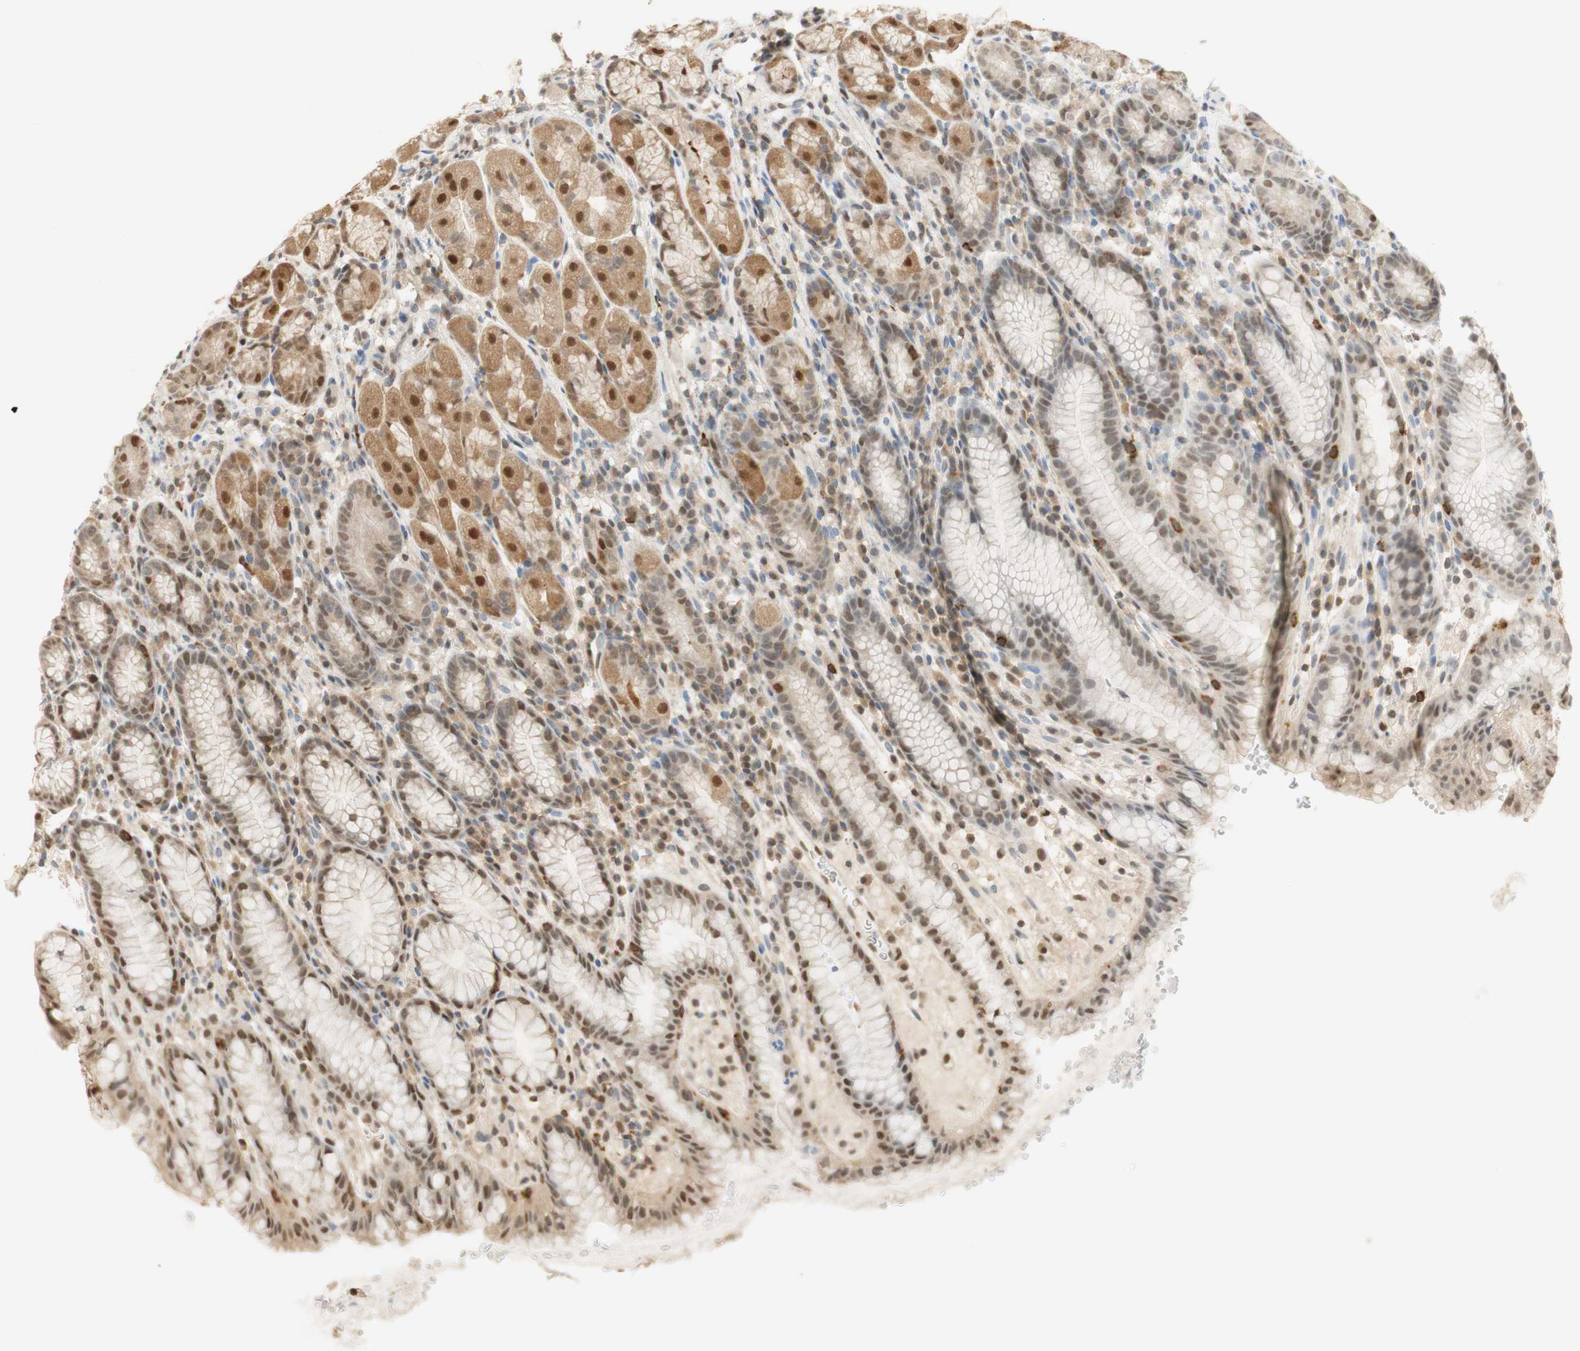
{"staining": {"intensity": "moderate", "quantity": ">75%", "location": "cytoplasmic/membranous,nuclear"}, "tissue": "stomach", "cell_type": "Glandular cells", "image_type": "normal", "snomed": [{"axis": "morphology", "description": "Normal tissue, NOS"}, {"axis": "topography", "description": "Stomach, lower"}], "caption": "Protein expression by immunohistochemistry reveals moderate cytoplasmic/membranous,nuclear expression in approximately >75% of glandular cells in normal stomach.", "gene": "NAP1L4", "patient": {"sex": "male", "age": 52}}